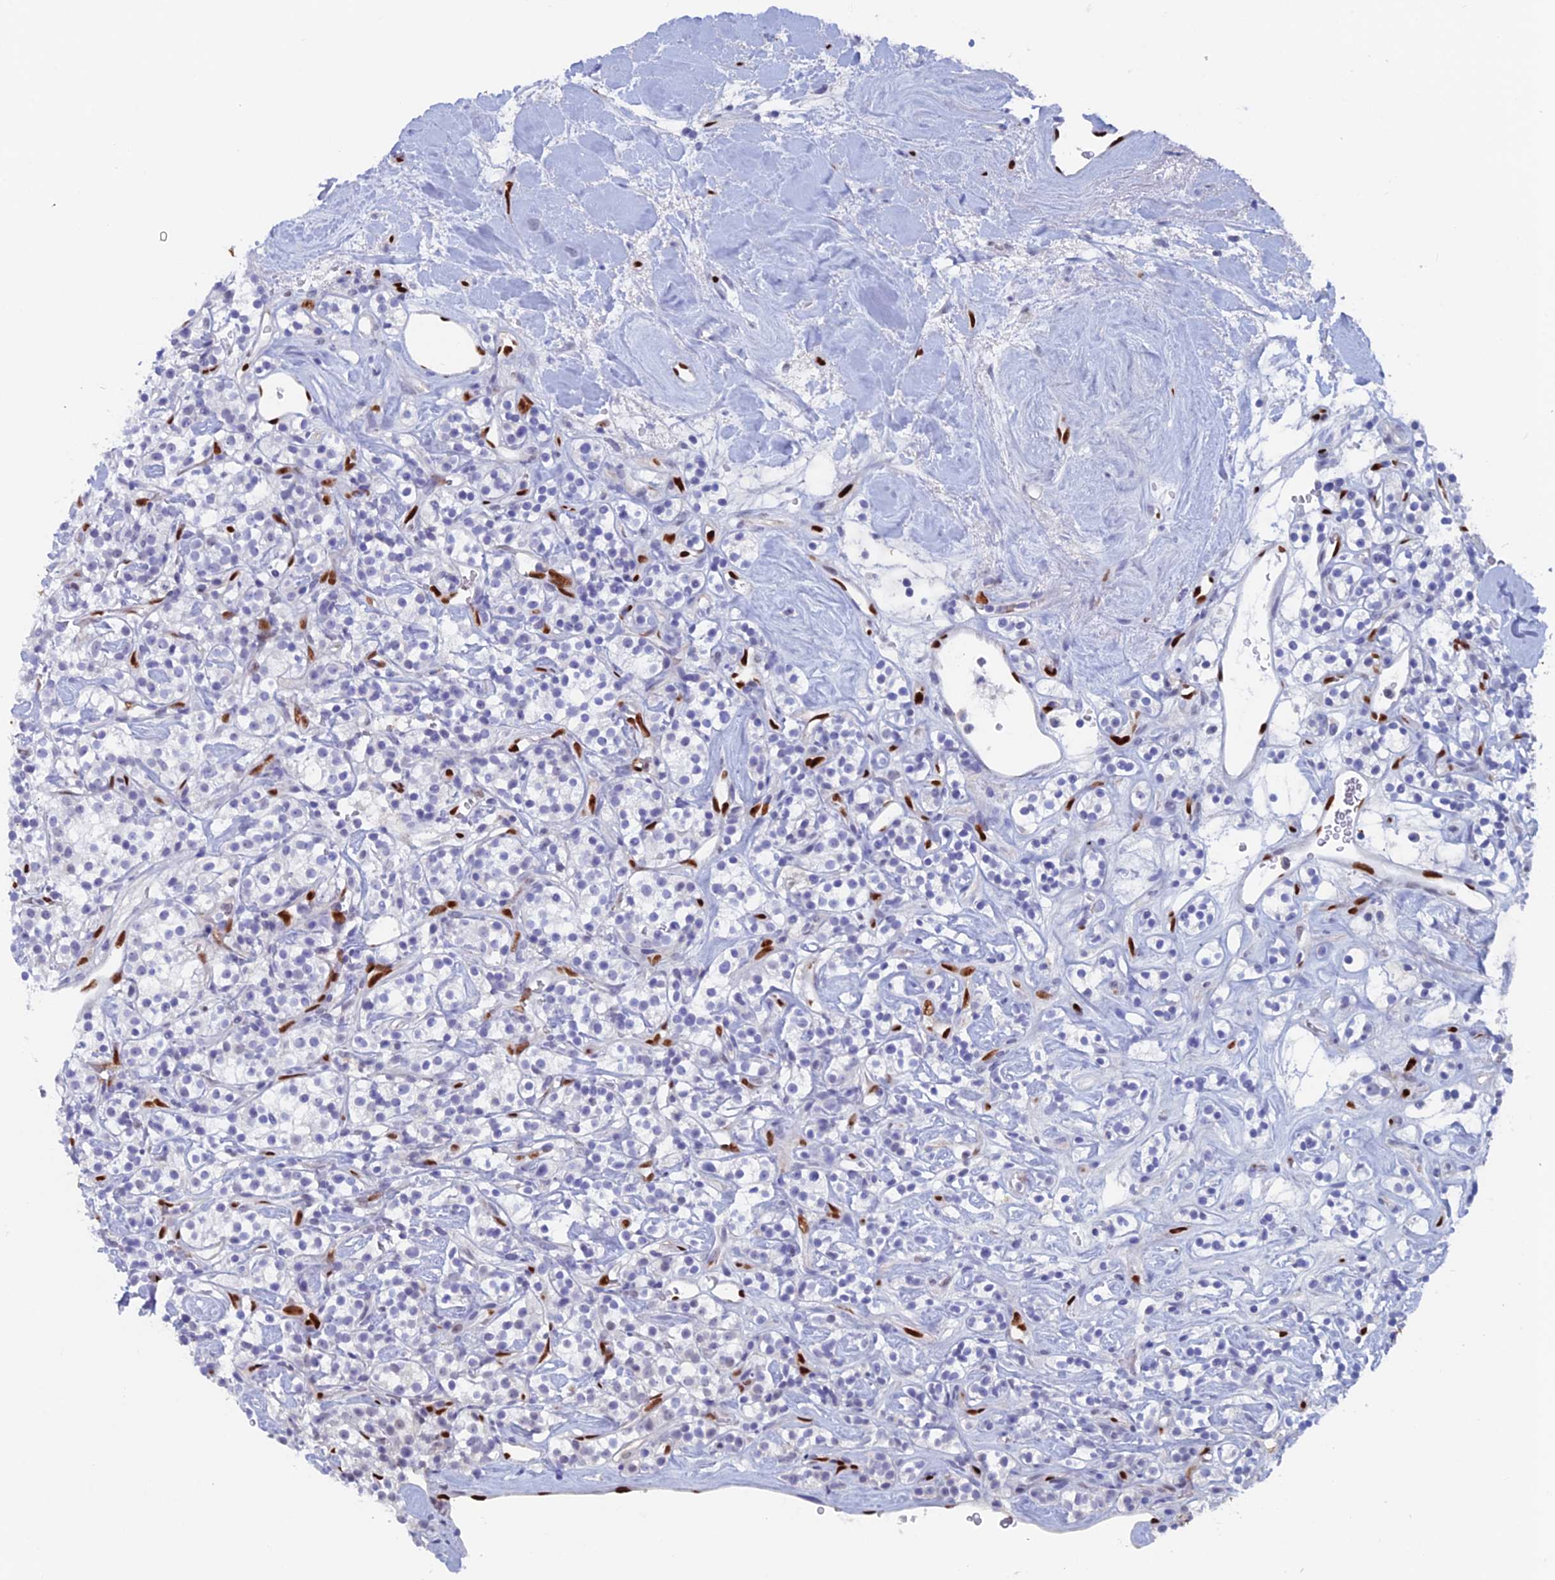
{"staining": {"intensity": "negative", "quantity": "none", "location": "none"}, "tissue": "renal cancer", "cell_type": "Tumor cells", "image_type": "cancer", "snomed": [{"axis": "morphology", "description": "Adenocarcinoma, NOS"}, {"axis": "topography", "description": "Kidney"}], "caption": "Micrograph shows no significant protein positivity in tumor cells of renal cancer (adenocarcinoma).", "gene": "NOL4L", "patient": {"sex": "male", "age": 77}}